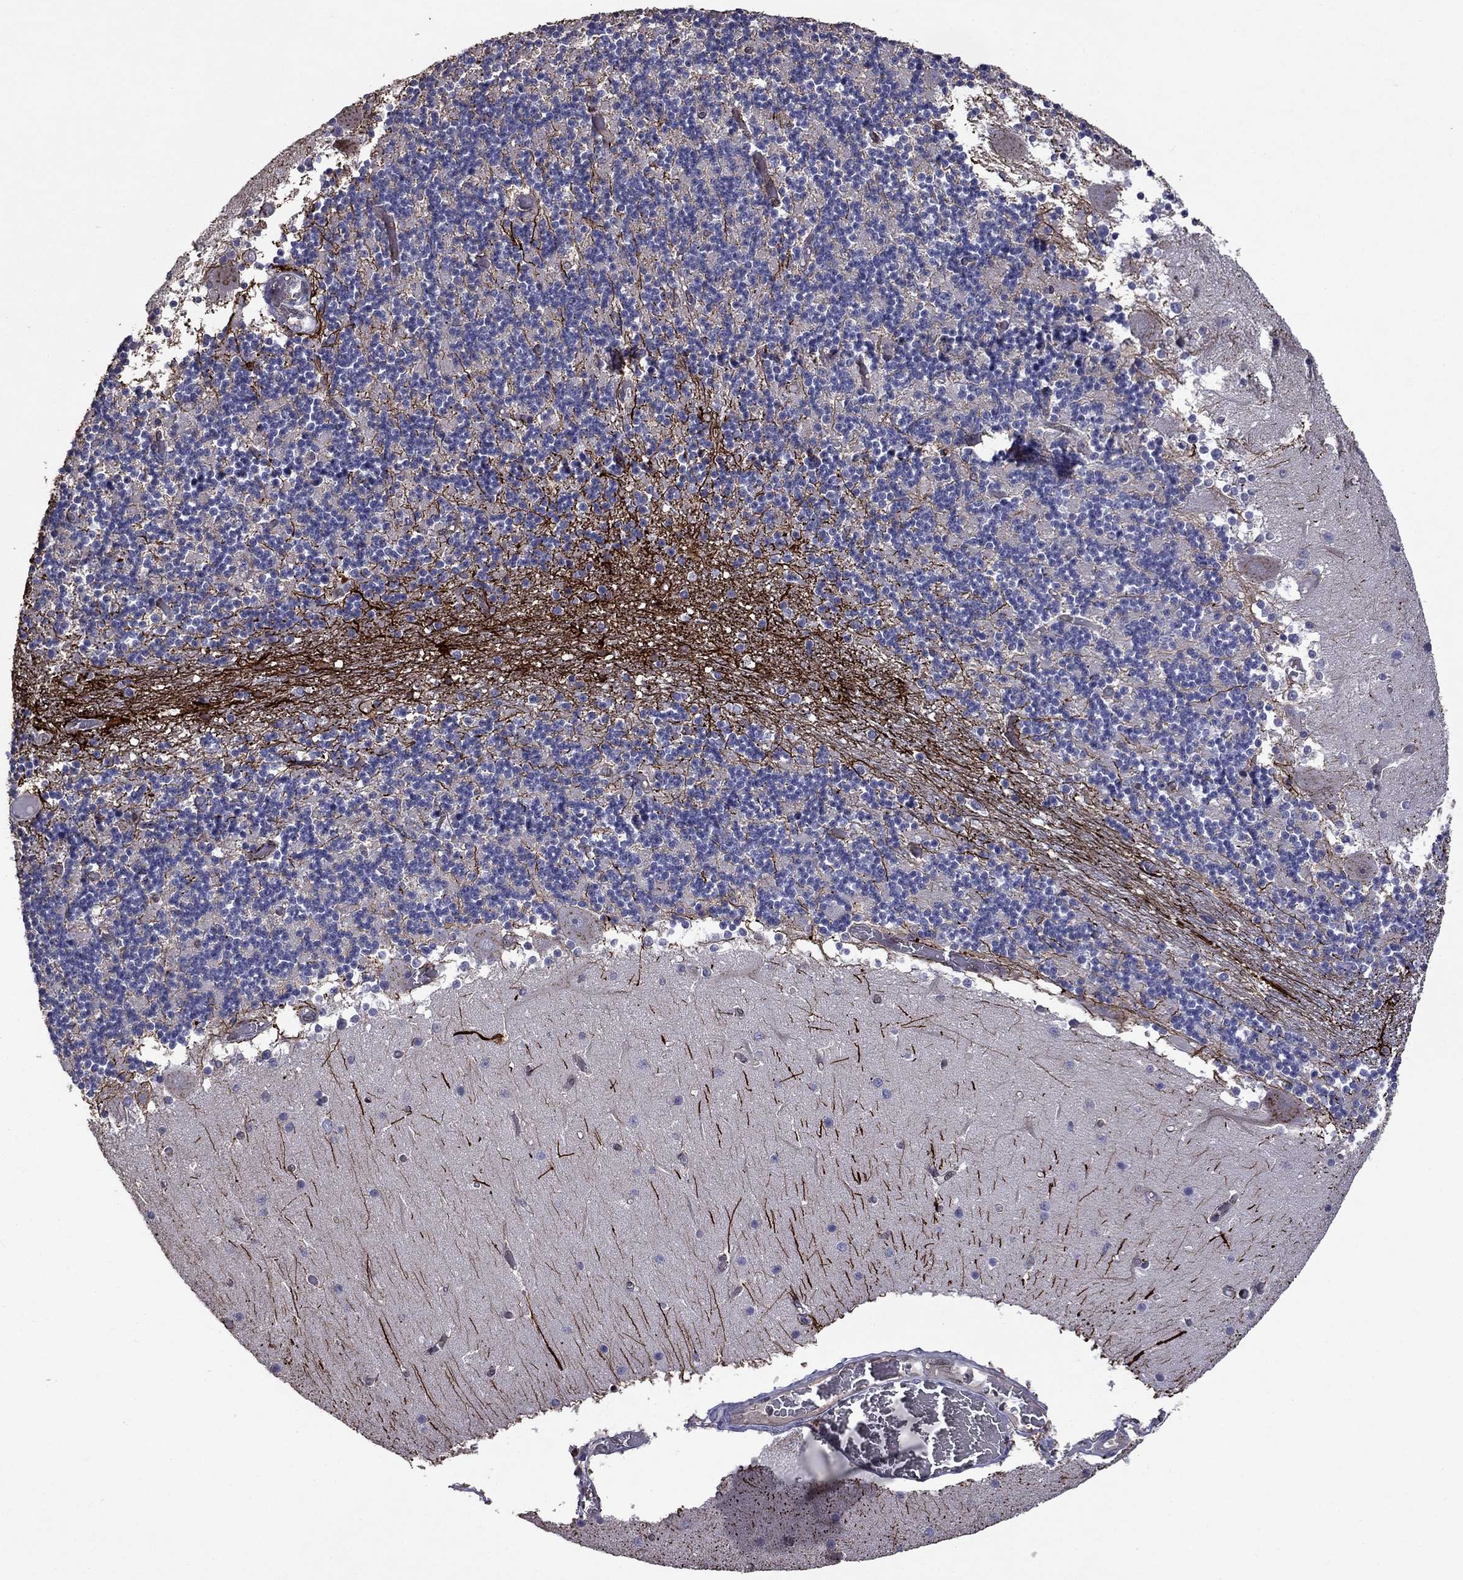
{"staining": {"intensity": "negative", "quantity": "none", "location": "none"}, "tissue": "cerebellum", "cell_type": "Cells in granular layer", "image_type": "normal", "snomed": [{"axis": "morphology", "description": "Normal tissue, NOS"}, {"axis": "topography", "description": "Cerebellum"}], "caption": "A high-resolution histopathology image shows IHC staining of benign cerebellum, which displays no significant staining in cells in granular layer. The staining is performed using DAB brown chromogen with nuclei counter-stained in using hematoxylin.", "gene": "APPBP2", "patient": {"sex": "female", "age": 28}}